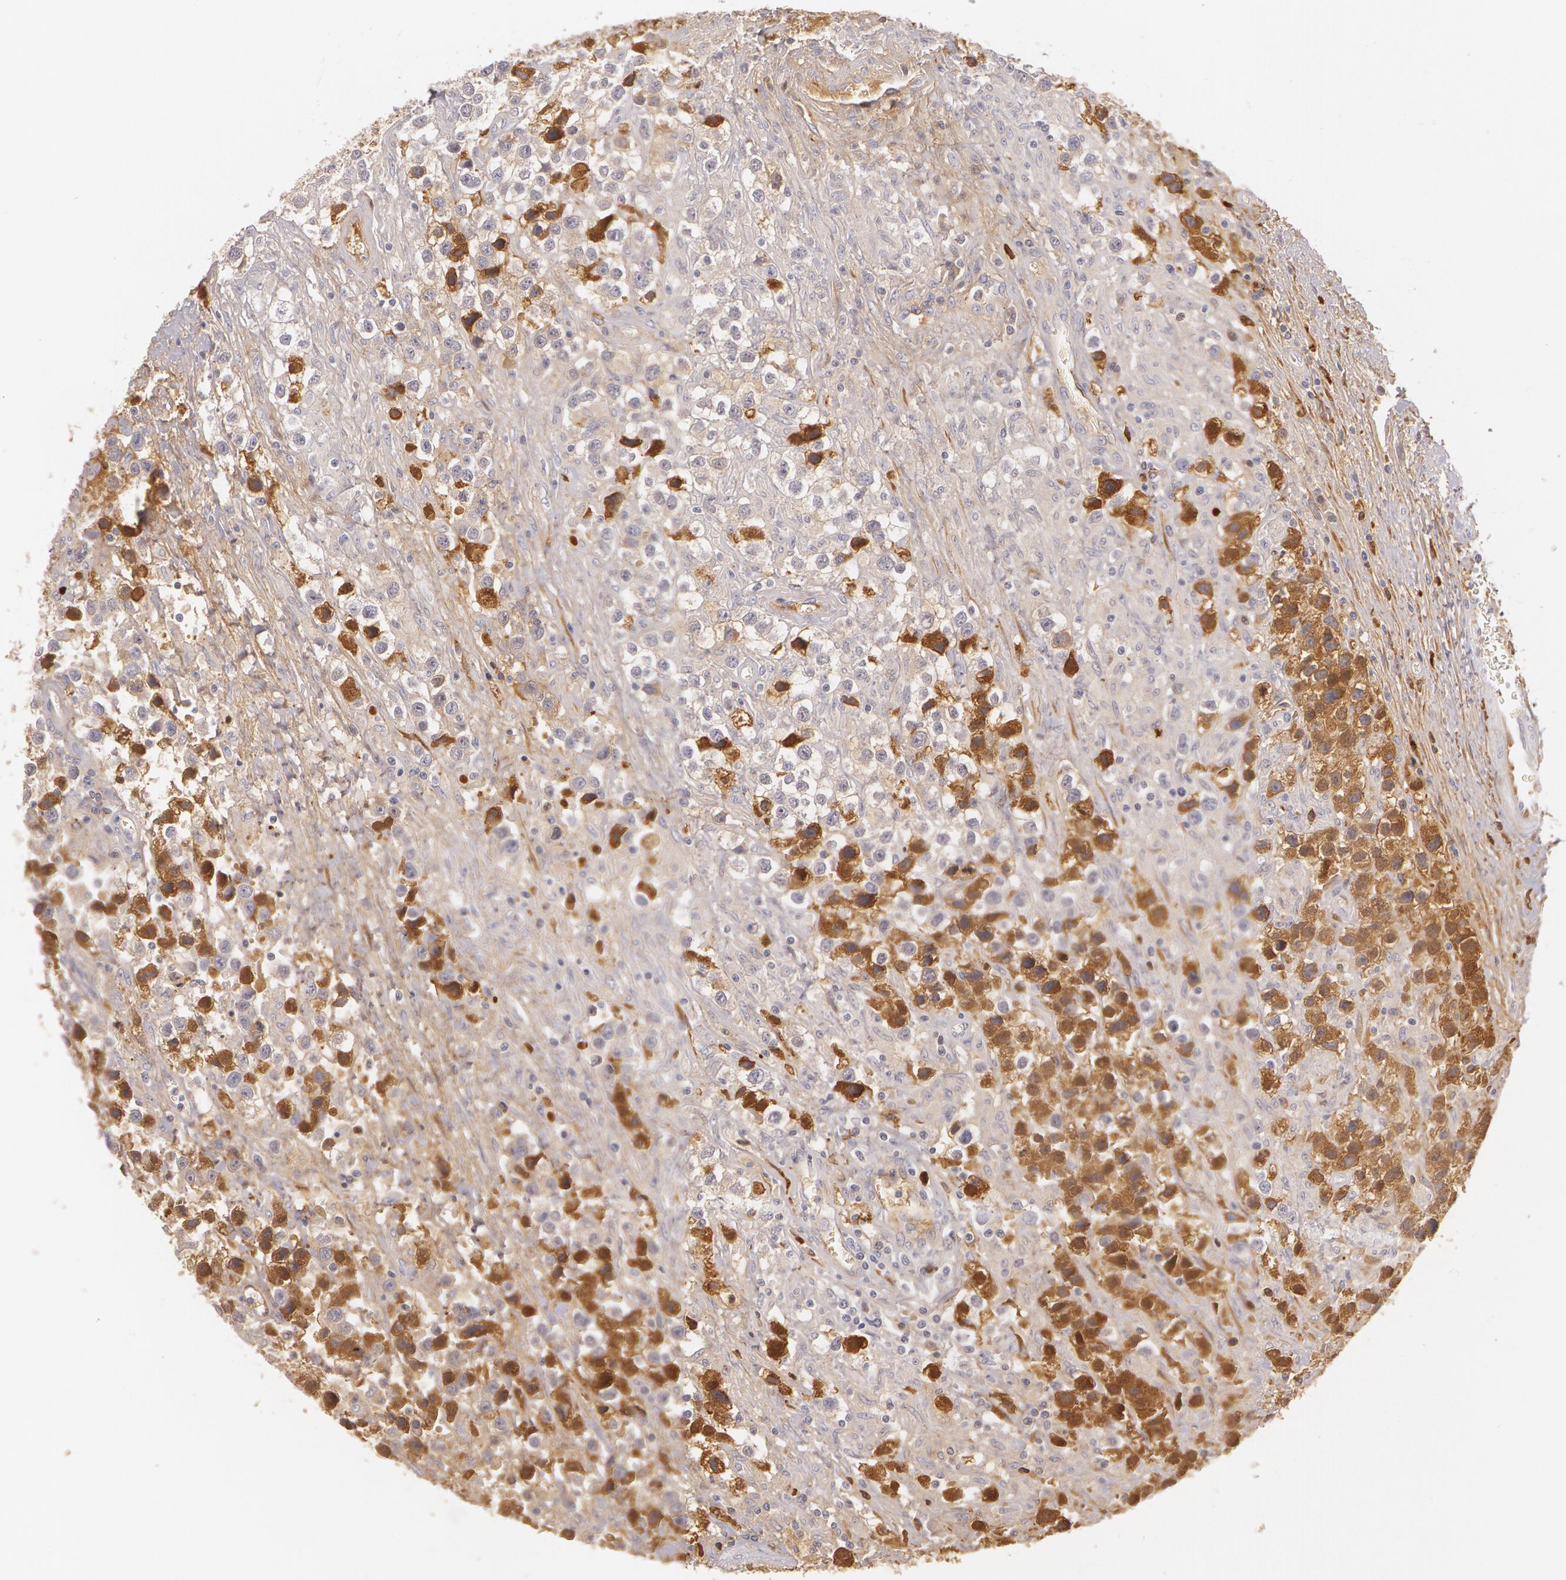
{"staining": {"intensity": "moderate", "quantity": "<25%", "location": "cytoplasmic/membranous"}, "tissue": "testis cancer", "cell_type": "Tumor cells", "image_type": "cancer", "snomed": [{"axis": "morphology", "description": "Seminoma, NOS"}, {"axis": "topography", "description": "Testis"}], "caption": "A brown stain highlights moderate cytoplasmic/membranous positivity of a protein in human seminoma (testis) tumor cells.", "gene": "LBP", "patient": {"sex": "male", "age": 43}}